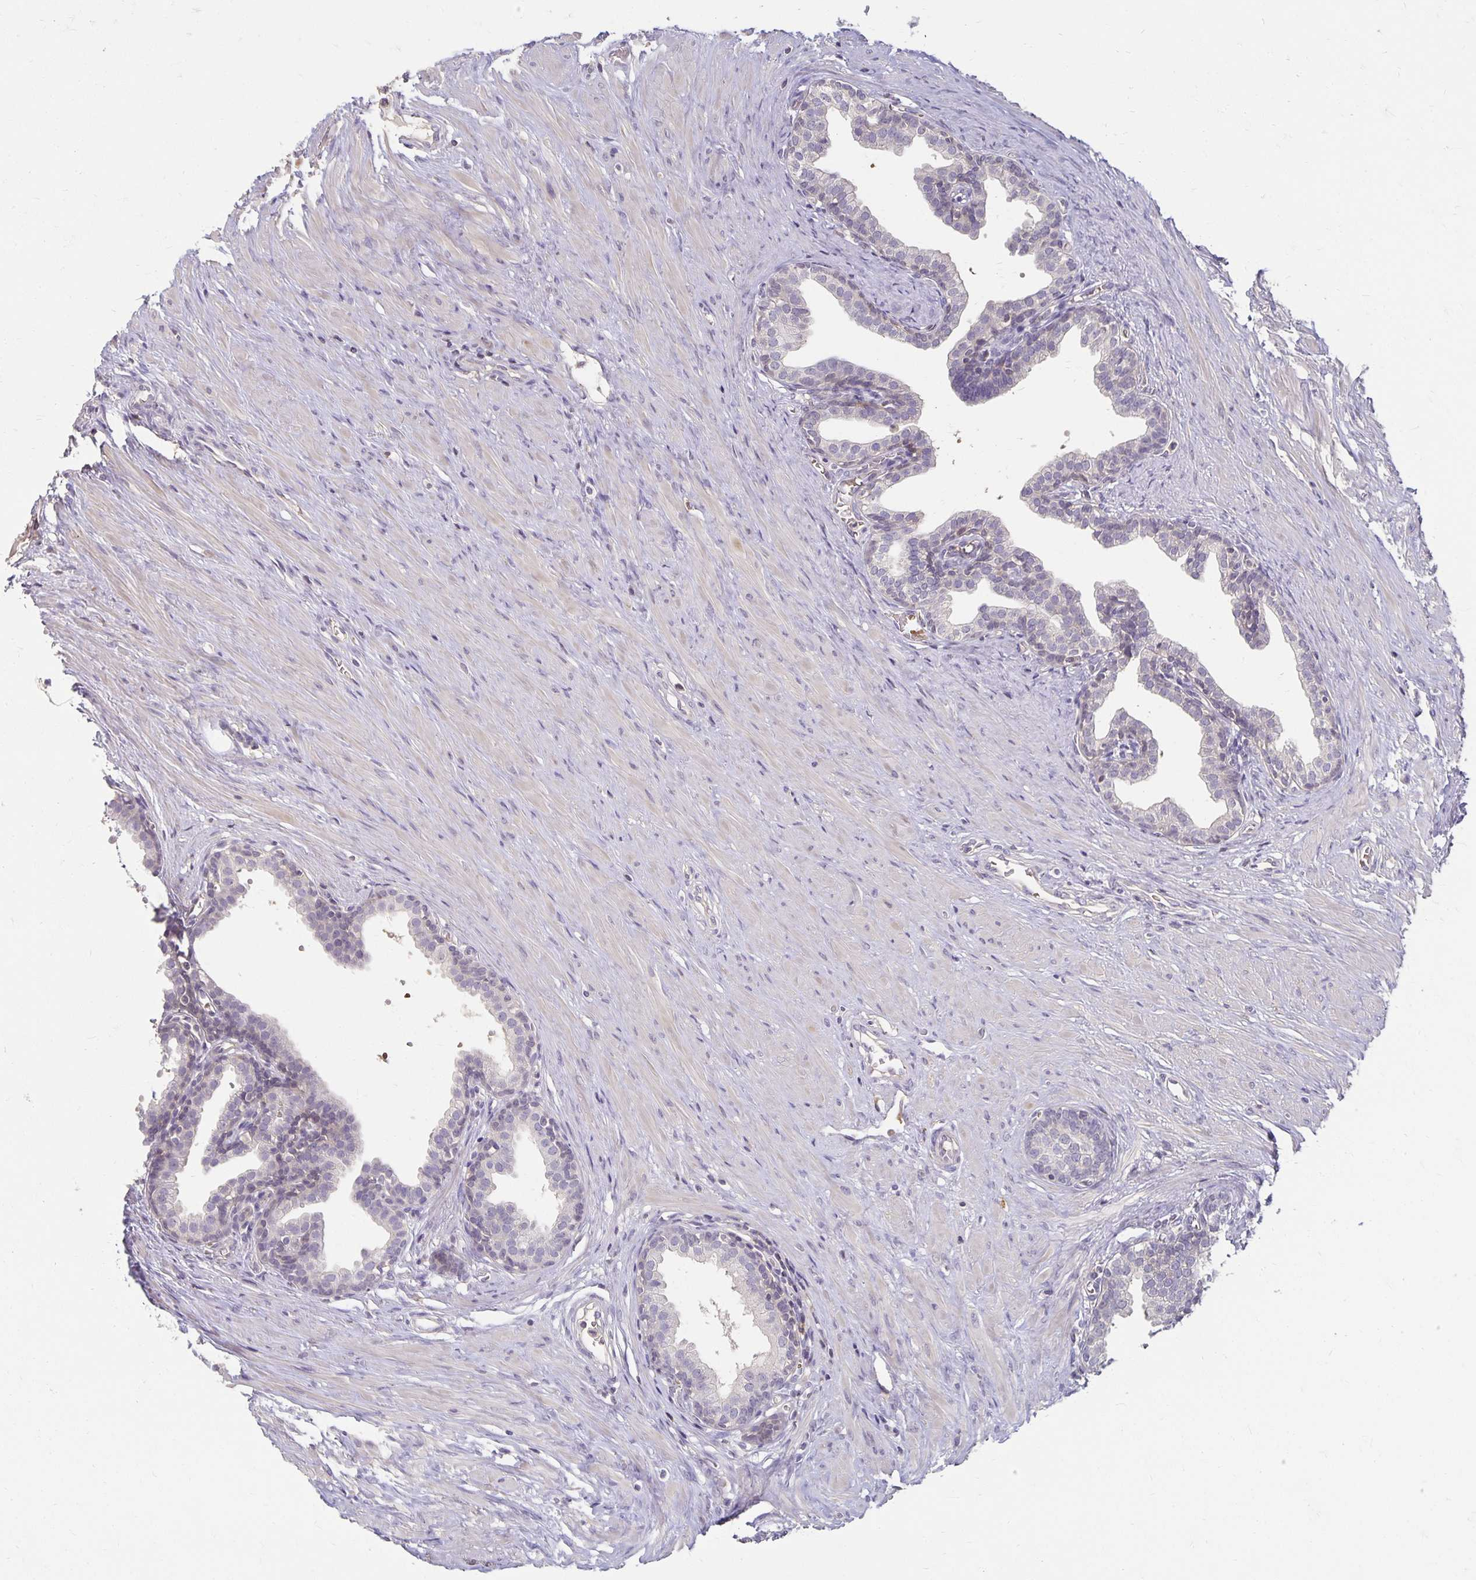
{"staining": {"intensity": "negative", "quantity": "none", "location": "none"}, "tissue": "prostate", "cell_type": "Glandular cells", "image_type": "normal", "snomed": [{"axis": "morphology", "description": "Normal tissue, NOS"}, {"axis": "topography", "description": "Prostate"}, {"axis": "topography", "description": "Peripheral nerve tissue"}], "caption": "DAB immunohistochemical staining of unremarkable prostate exhibits no significant expression in glandular cells.", "gene": "CST6", "patient": {"sex": "male", "age": 55}}